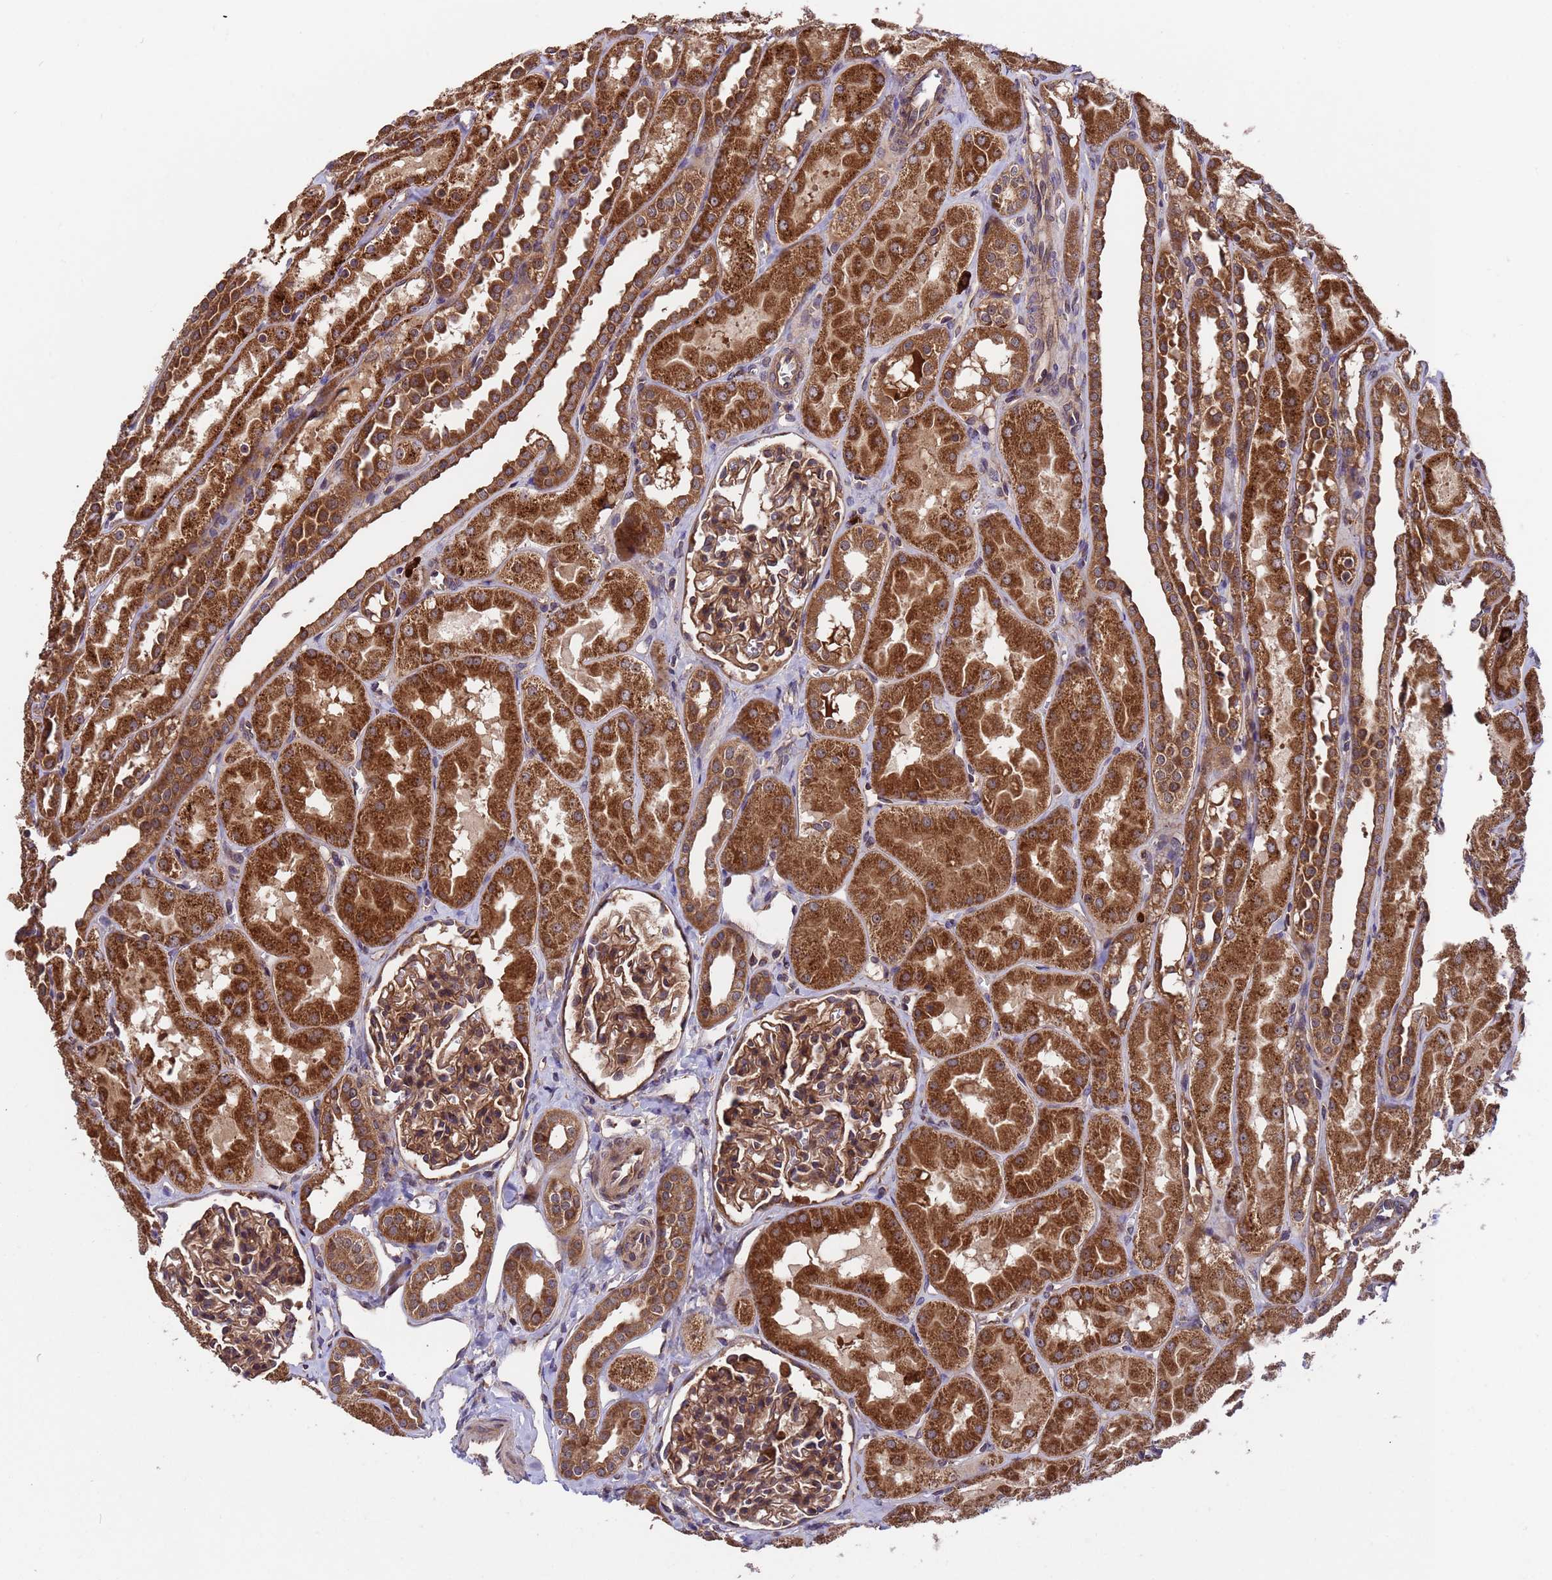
{"staining": {"intensity": "strong", "quantity": ">75%", "location": "cytoplasmic/membranous"}, "tissue": "kidney", "cell_type": "Cells in glomeruli", "image_type": "normal", "snomed": [{"axis": "morphology", "description": "Normal tissue, NOS"}, {"axis": "topography", "description": "Kidney"}, {"axis": "topography", "description": "Urinary bladder"}], "caption": "Brown immunohistochemical staining in normal kidney displays strong cytoplasmic/membranous expression in approximately >75% of cells in glomeruli. Nuclei are stained in blue.", "gene": "TSR3", "patient": {"sex": "male", "age": 16}}